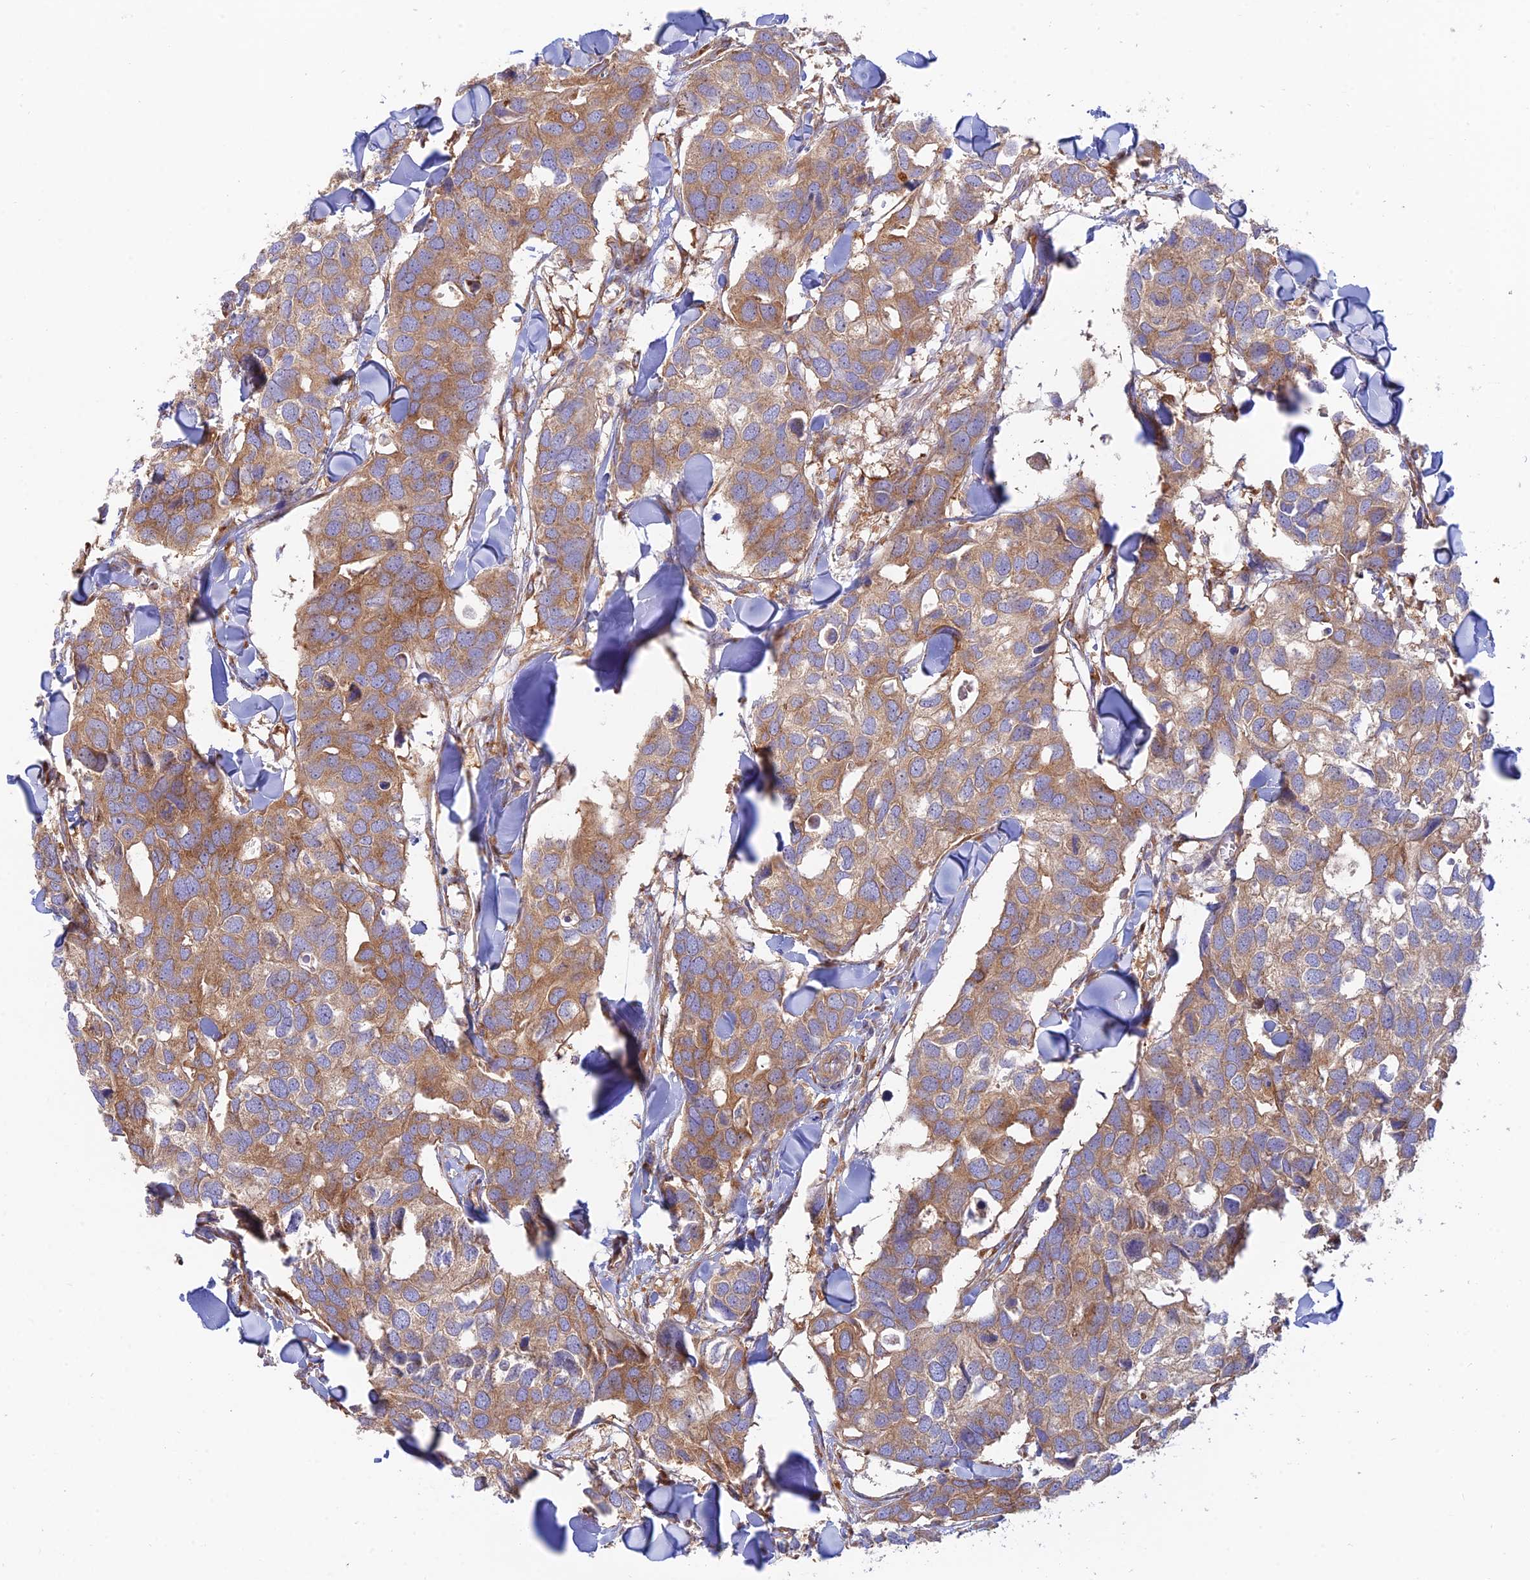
{"staining": {"intensity": "moderate", "quantity": ">75%", "location": "cytoplasmic/membranous"}, "tissue": "breast cancer", "cell_type": "Tumor cells", "image_type": "cancer", "snomed": [{"axis": "morphology", "description": "Duct carcinoma"}, {"axis": "topography", "description": "Breast"}], "caption": "The image demonstrates a brown stain indicating the presence of a protein in the cytoplasmic/membranous of tumor cells in infiltrating ductal carcinoma (breast).", "gene": "GOLGA3", "patient": {"sex": "female", "age": 83}}